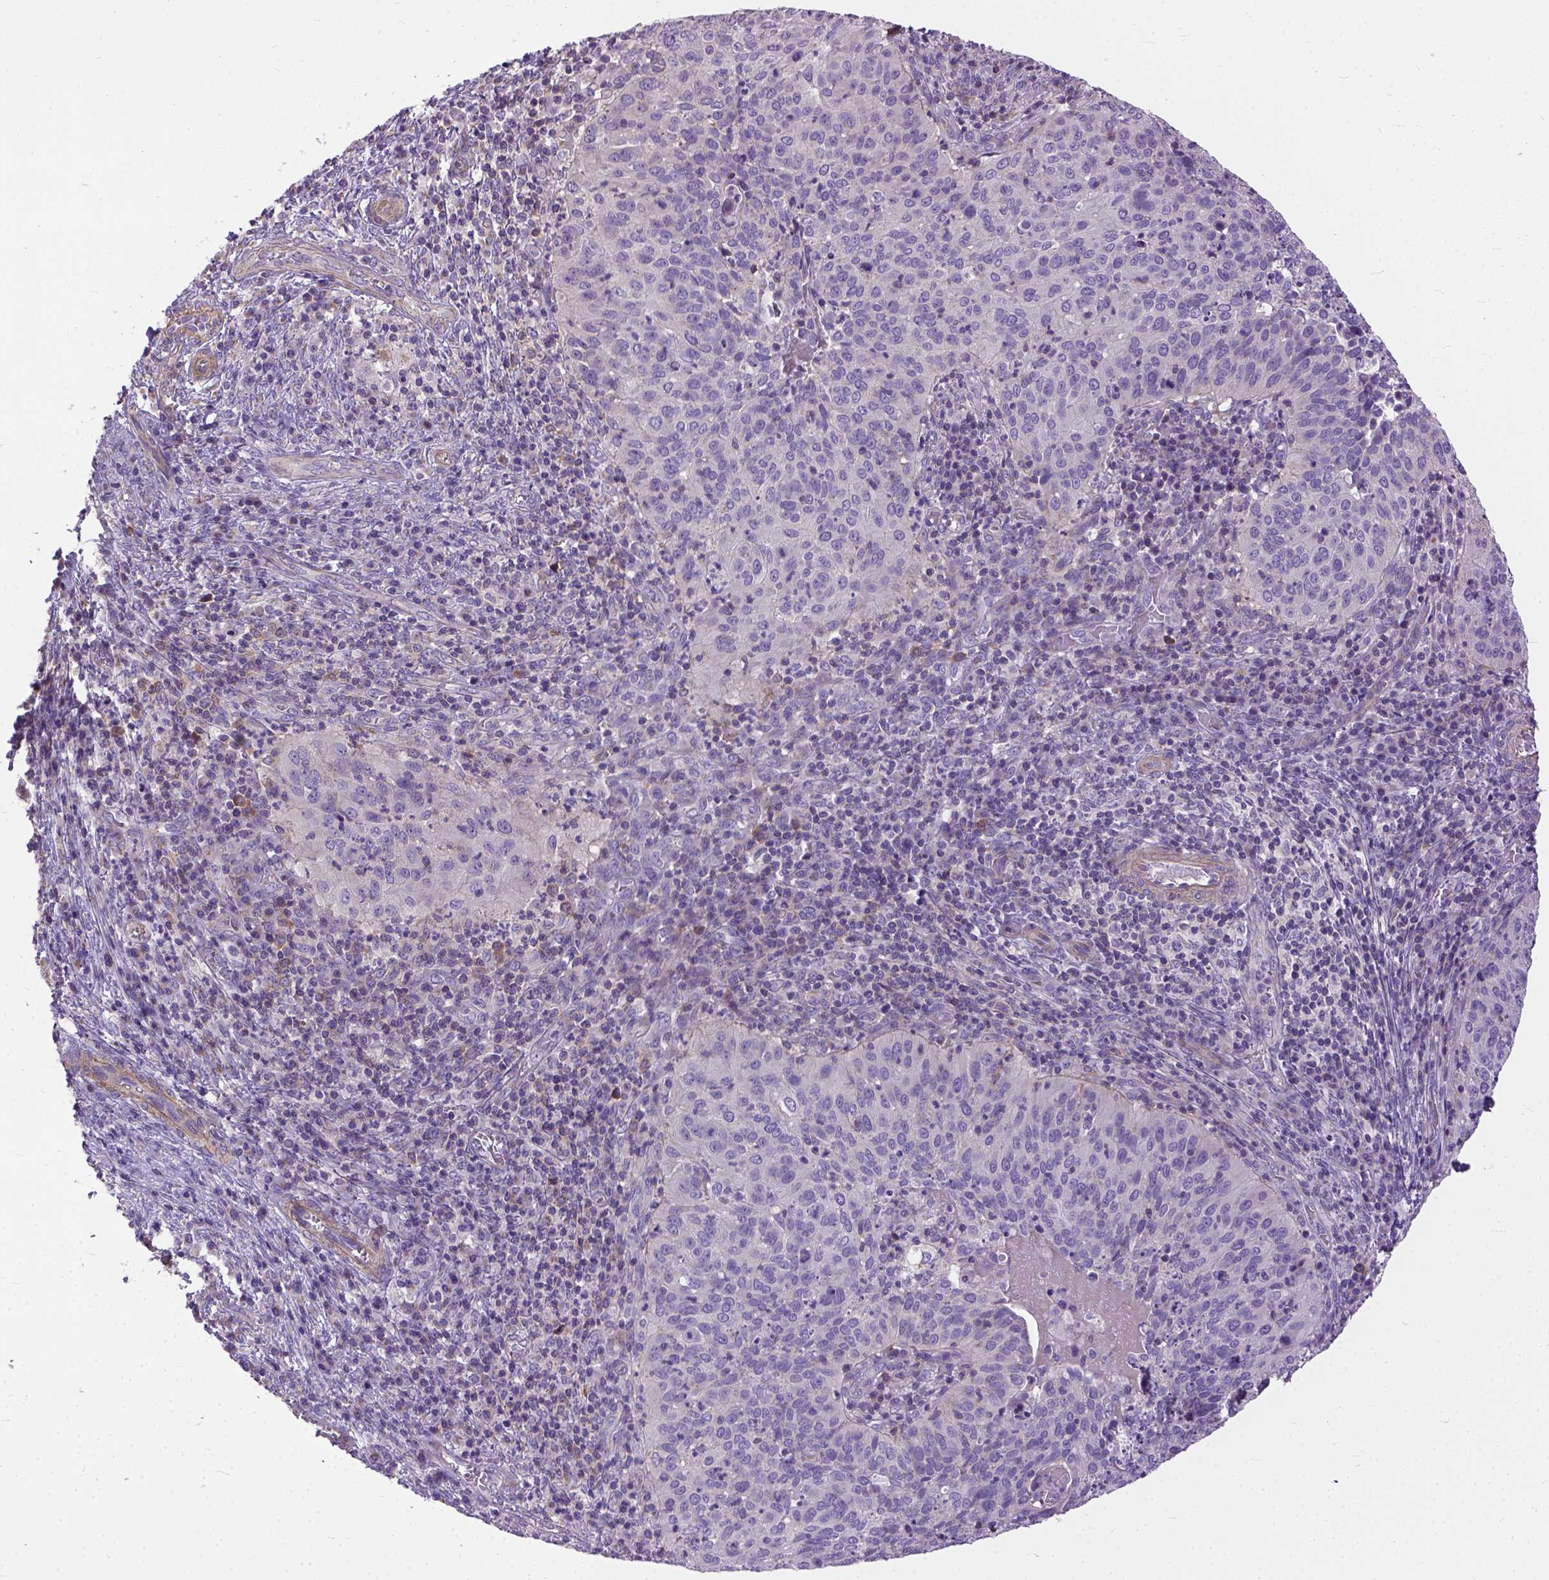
{"staining": {"intensity": "negative", "quantity": "none", "location": "none"}, "tissue": "cervical cancer", "cell_type": "Tumor cells", "image_type": "cancer", "snomed": [{"axis": "morphology", "description": "Squamous cell carcinoma, NOS"}, {"axis": "topography", "description": "Cervix"}], "caption": "There is no significant expression in tumor cells of cervical cancer.", "gene": "BANF2", "patient": {"sex": "female", "age": 39}}